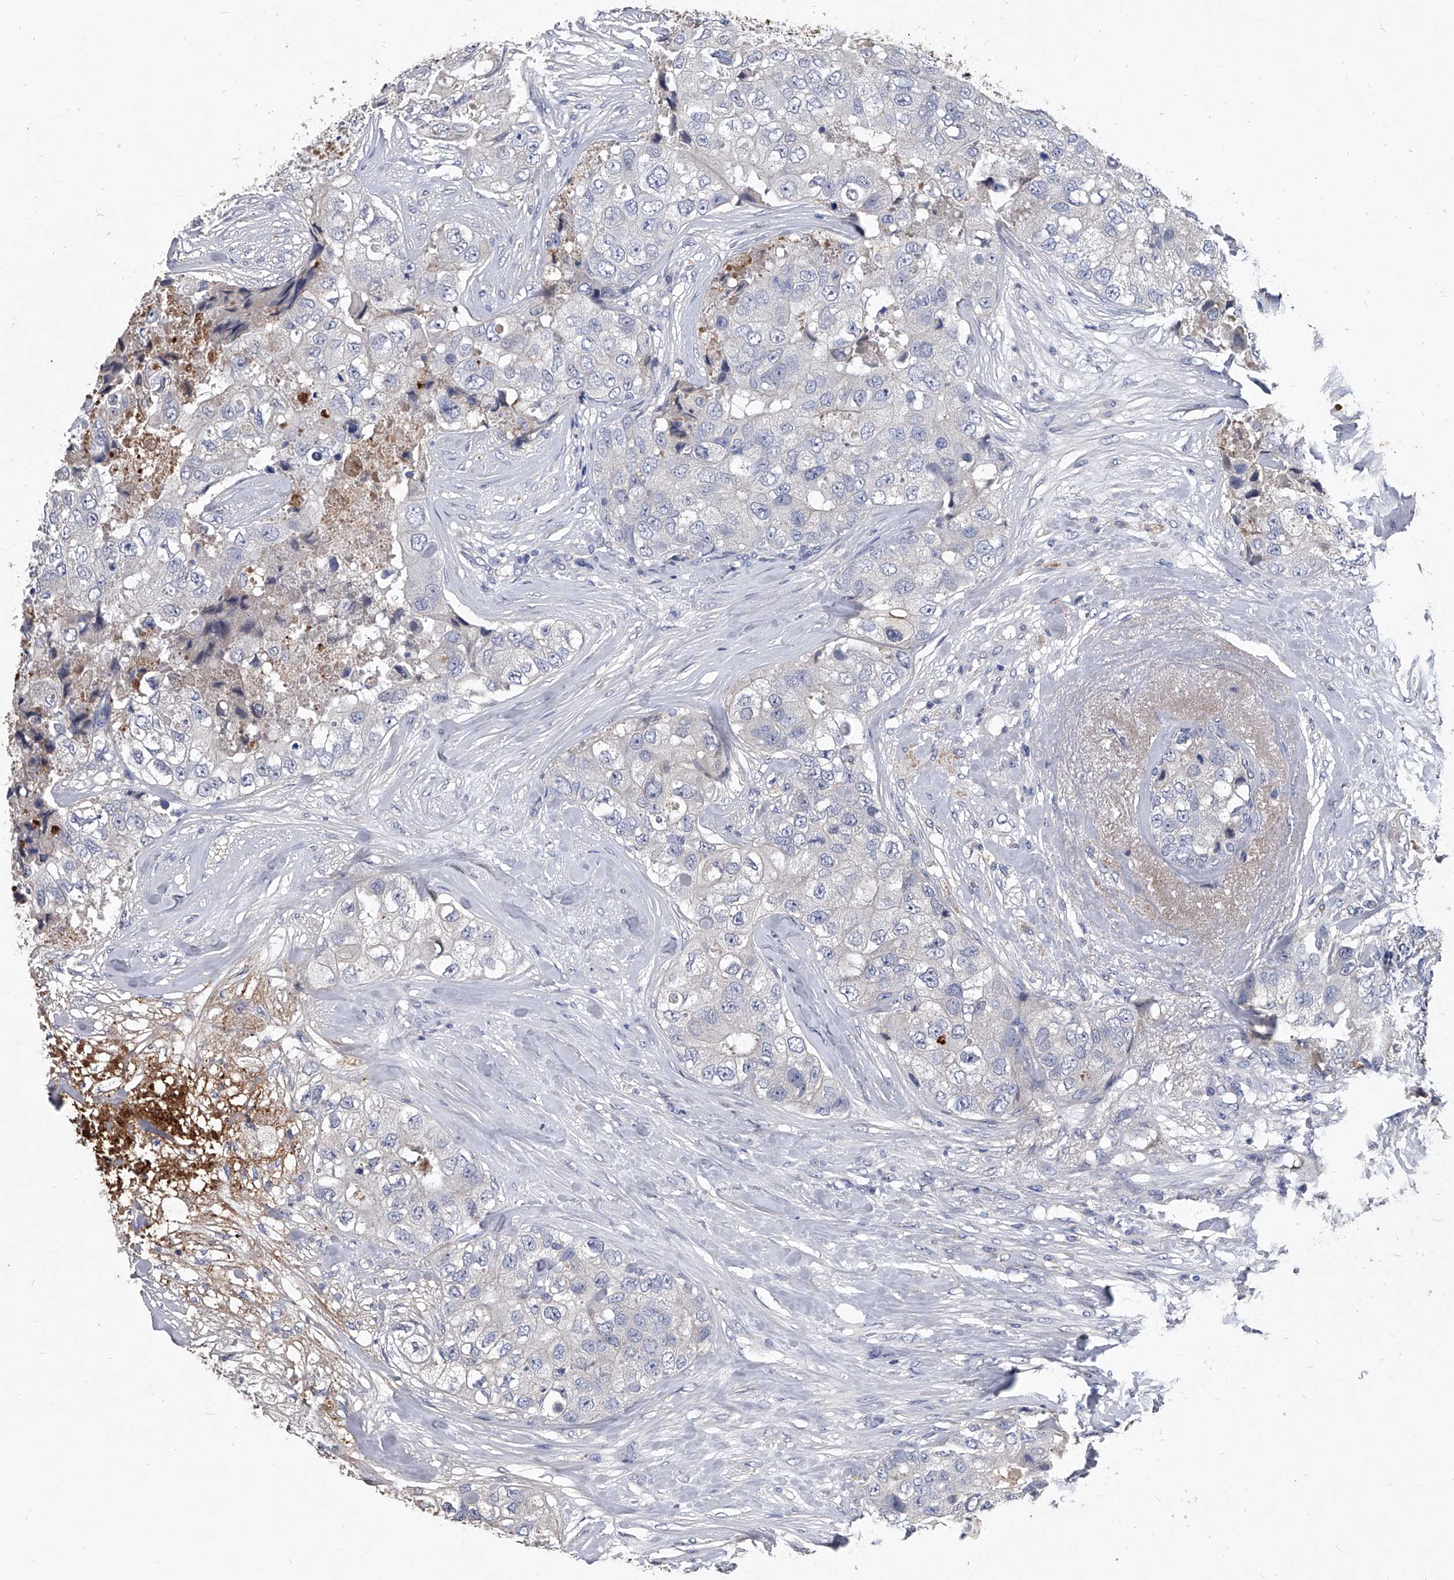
{"staining": {"intensity": "negative", "quantity": "none", "location": "none"}, "tissue": "breast cancer", "cell_type": "Tumor cells", "image_type": "cancer", "snomed": [{"axis": "morphology", "description": "Duct carcinoma"}, {"axis": "topography", "description": "Breast"}], "caption": "This micrograph is of intraductal carcinoma (breast) stained with immunohistochemistry to label a protein in brown with the nuclei are counter-stained blue. There is no expression in tumor cells.", "gene": "C5", "patient": {"sex": "female", "age": 62}}